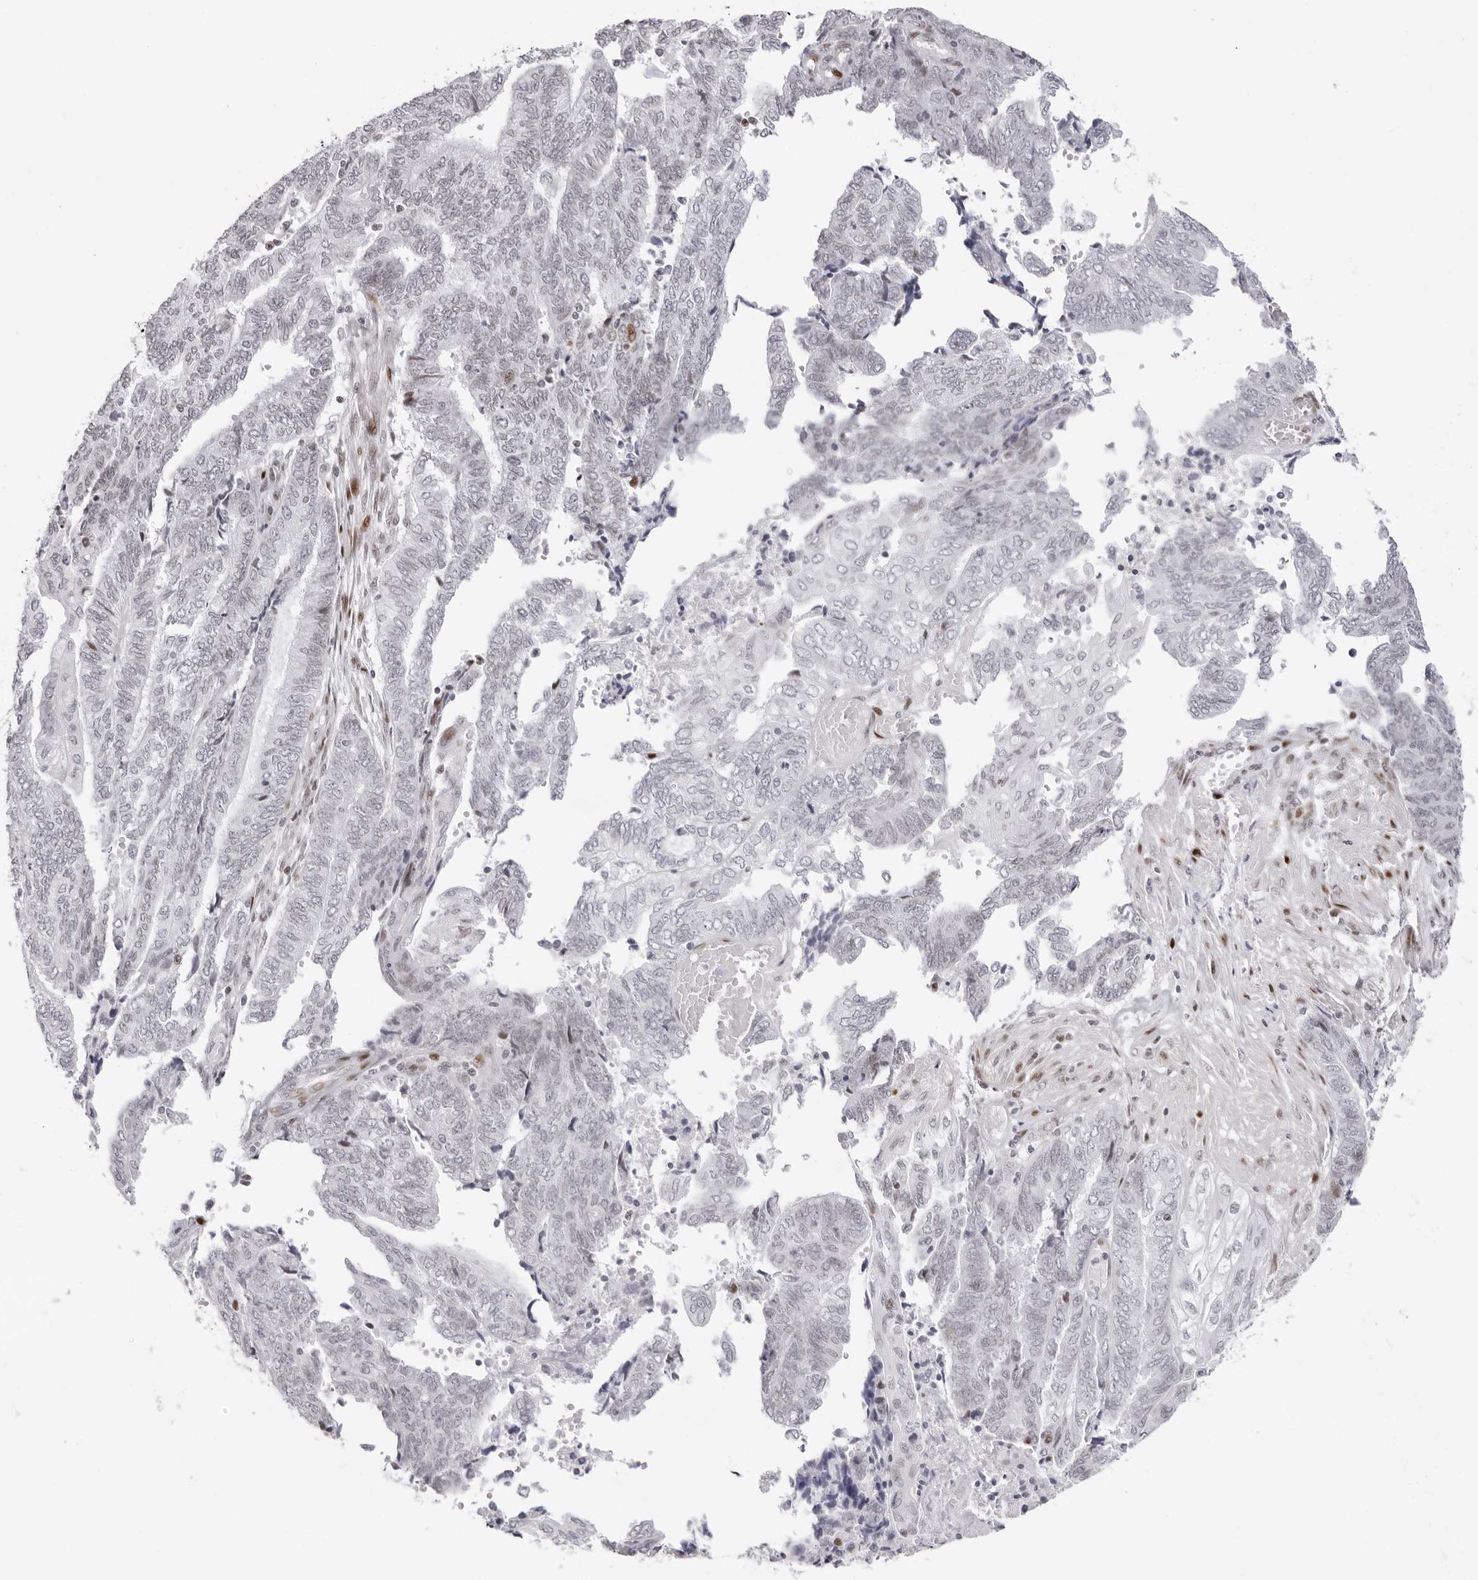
{"staining": {"intensity": "negative", "quantity": "none", "location": "none"}, "tissue": "endometrial cancer", "cell_type": "Tumor cells", "image_type": "cancer", "snomed": [{"axis": "morphology", "description": "Adenocarcinoma, NOS"}, {"axis": "topography", "description": "Uterus"}, {"axis": "topography", "description": "Endometrium"}], "caption": "This is an immunohistochemistry micrograph of endometrial cancer. There is no positivity in tumor cells.", "gene": "NTPCR", "patient": {"sex": "female", "age": 70}}